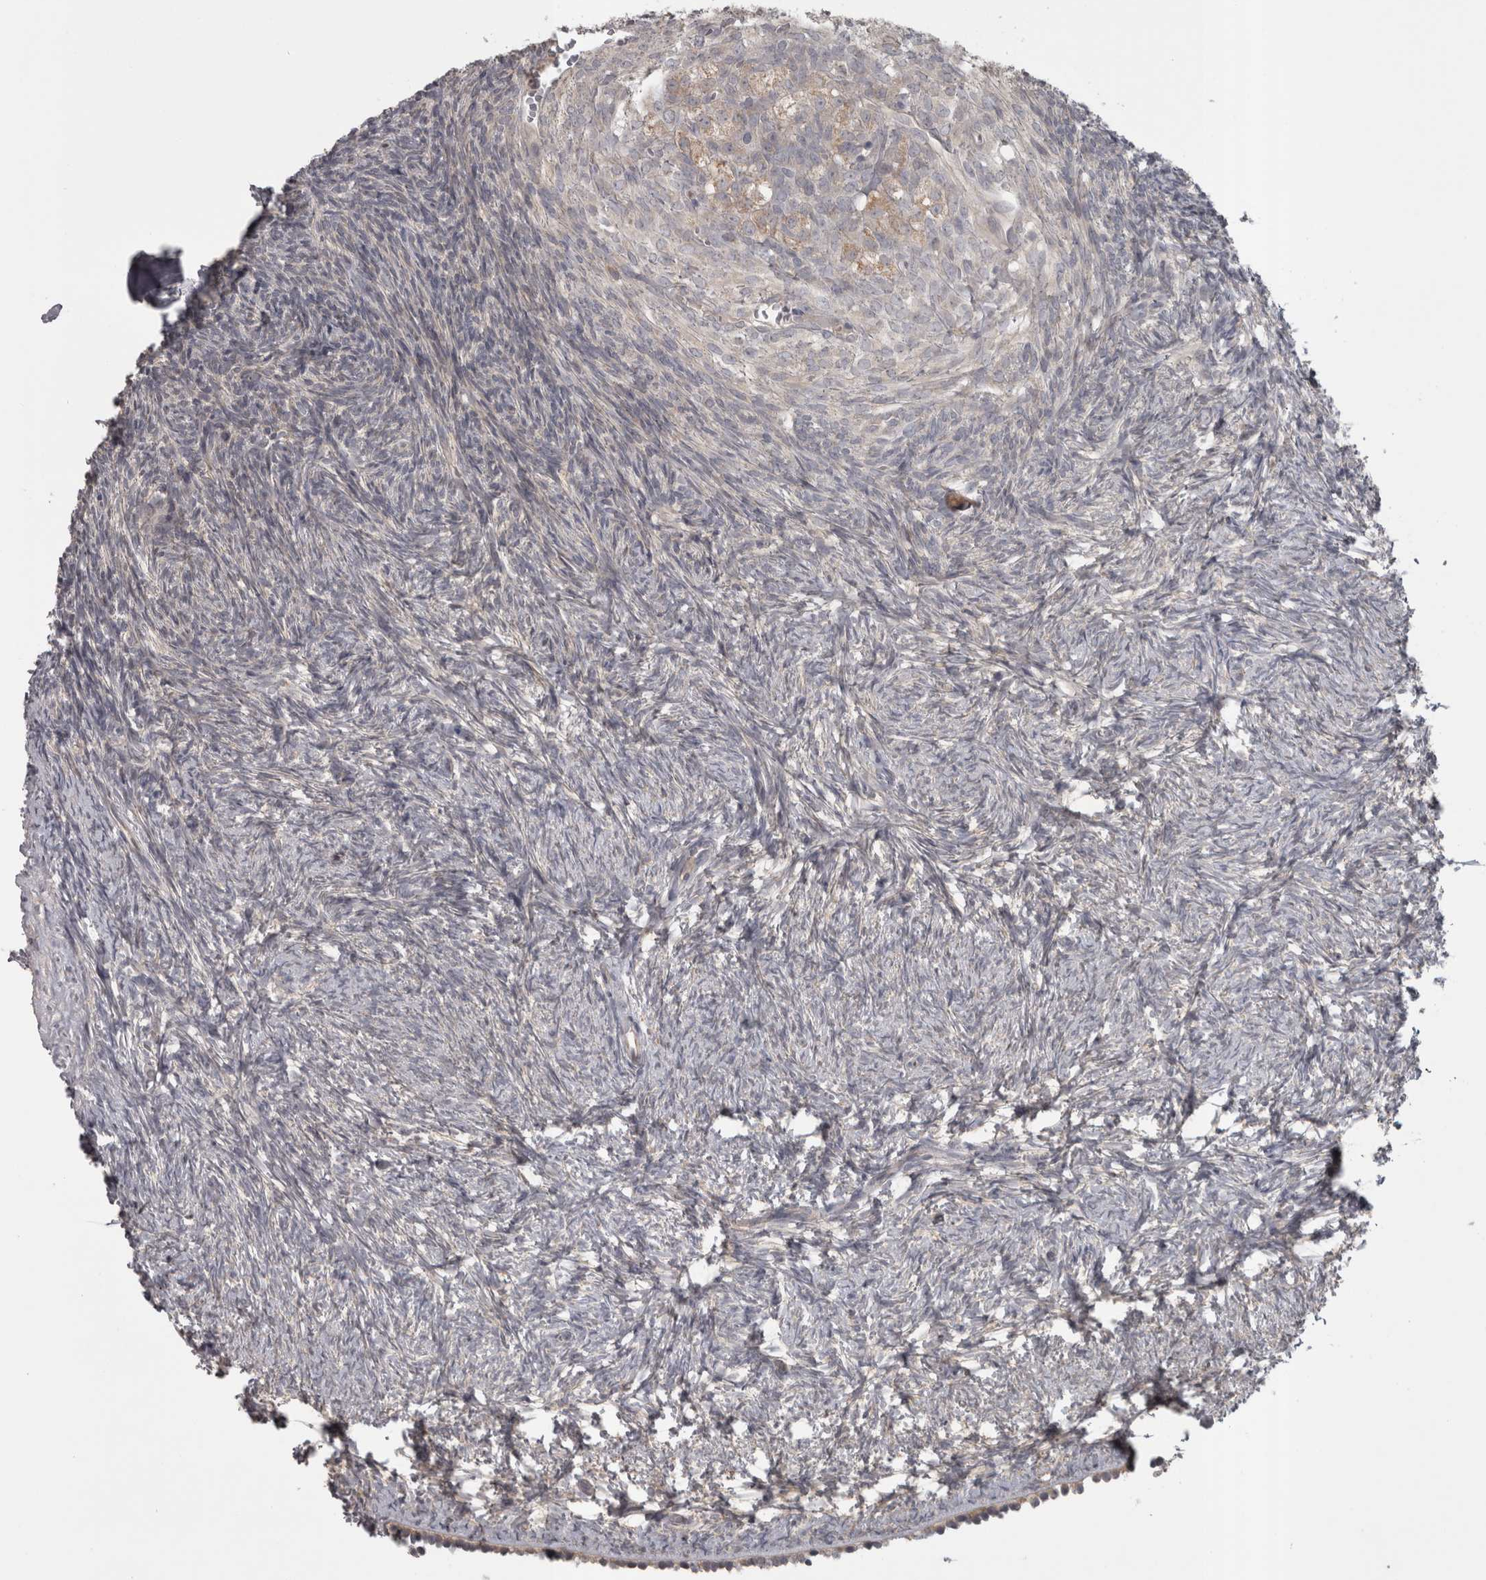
{"staining": {"intensity": "strong", "quantity": ">75%", "location": "cytoplasmic/membranous"}, "tissue": "ovary", "cell_type": "Follicle cells", "image_type": "normal", "snomed": [{"axis": "morphology", "description": "Normal tissue, NOS"}, {"axis": "topography", "description": "Ovary"}], "caption": "Protein analysis of unremarkable ovary demonstrates strong cytoplasmic/membranous expression in approximately >75% of follicle cells.", "gene": "SLCO5A1", "patient": {"sex": "female", "age": 34}}